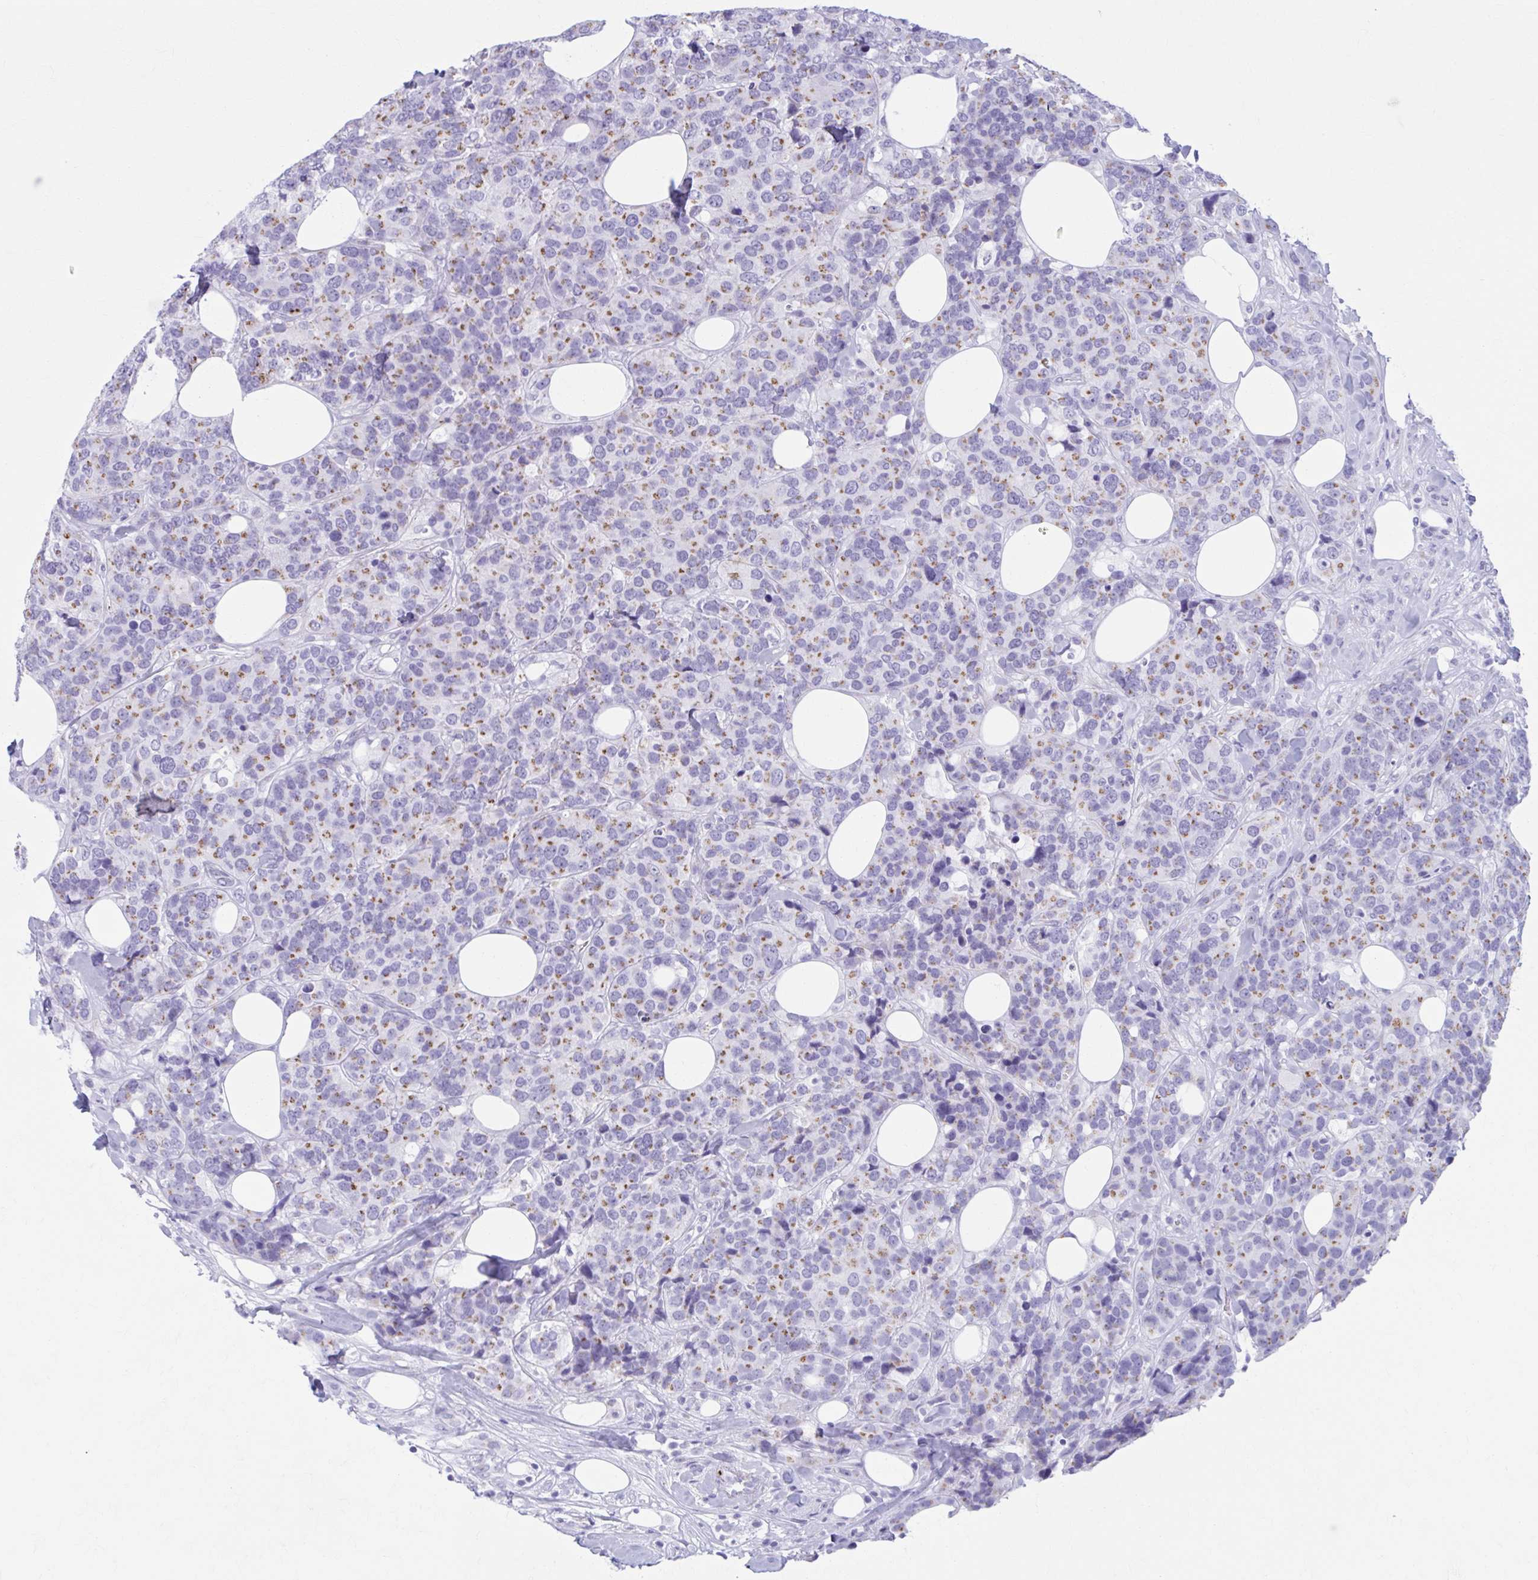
{"staining": {"intensity": "moderate", "quantity": "25%-75%", "location": "cytoplasmic/membranous"}, "tissue": "breast cancer", "cell_type": "Tumor cells", "image_type": "cancer", "snomed": [{"axis": "morphology", "description": "Lobular carcinoma"}, {"axis": "topography", "description": "Breast"}], "caption": "DAB (3,3'-diaminobenzidine) immunohistochemical staining of human breast lobular carcinoma reveals moderate cytoplasmic/membranous protein expression in approximately 25%-75% of tumor cells.", "gene": "KCNE2", "patient": {"sex": "female", "age": 59}}